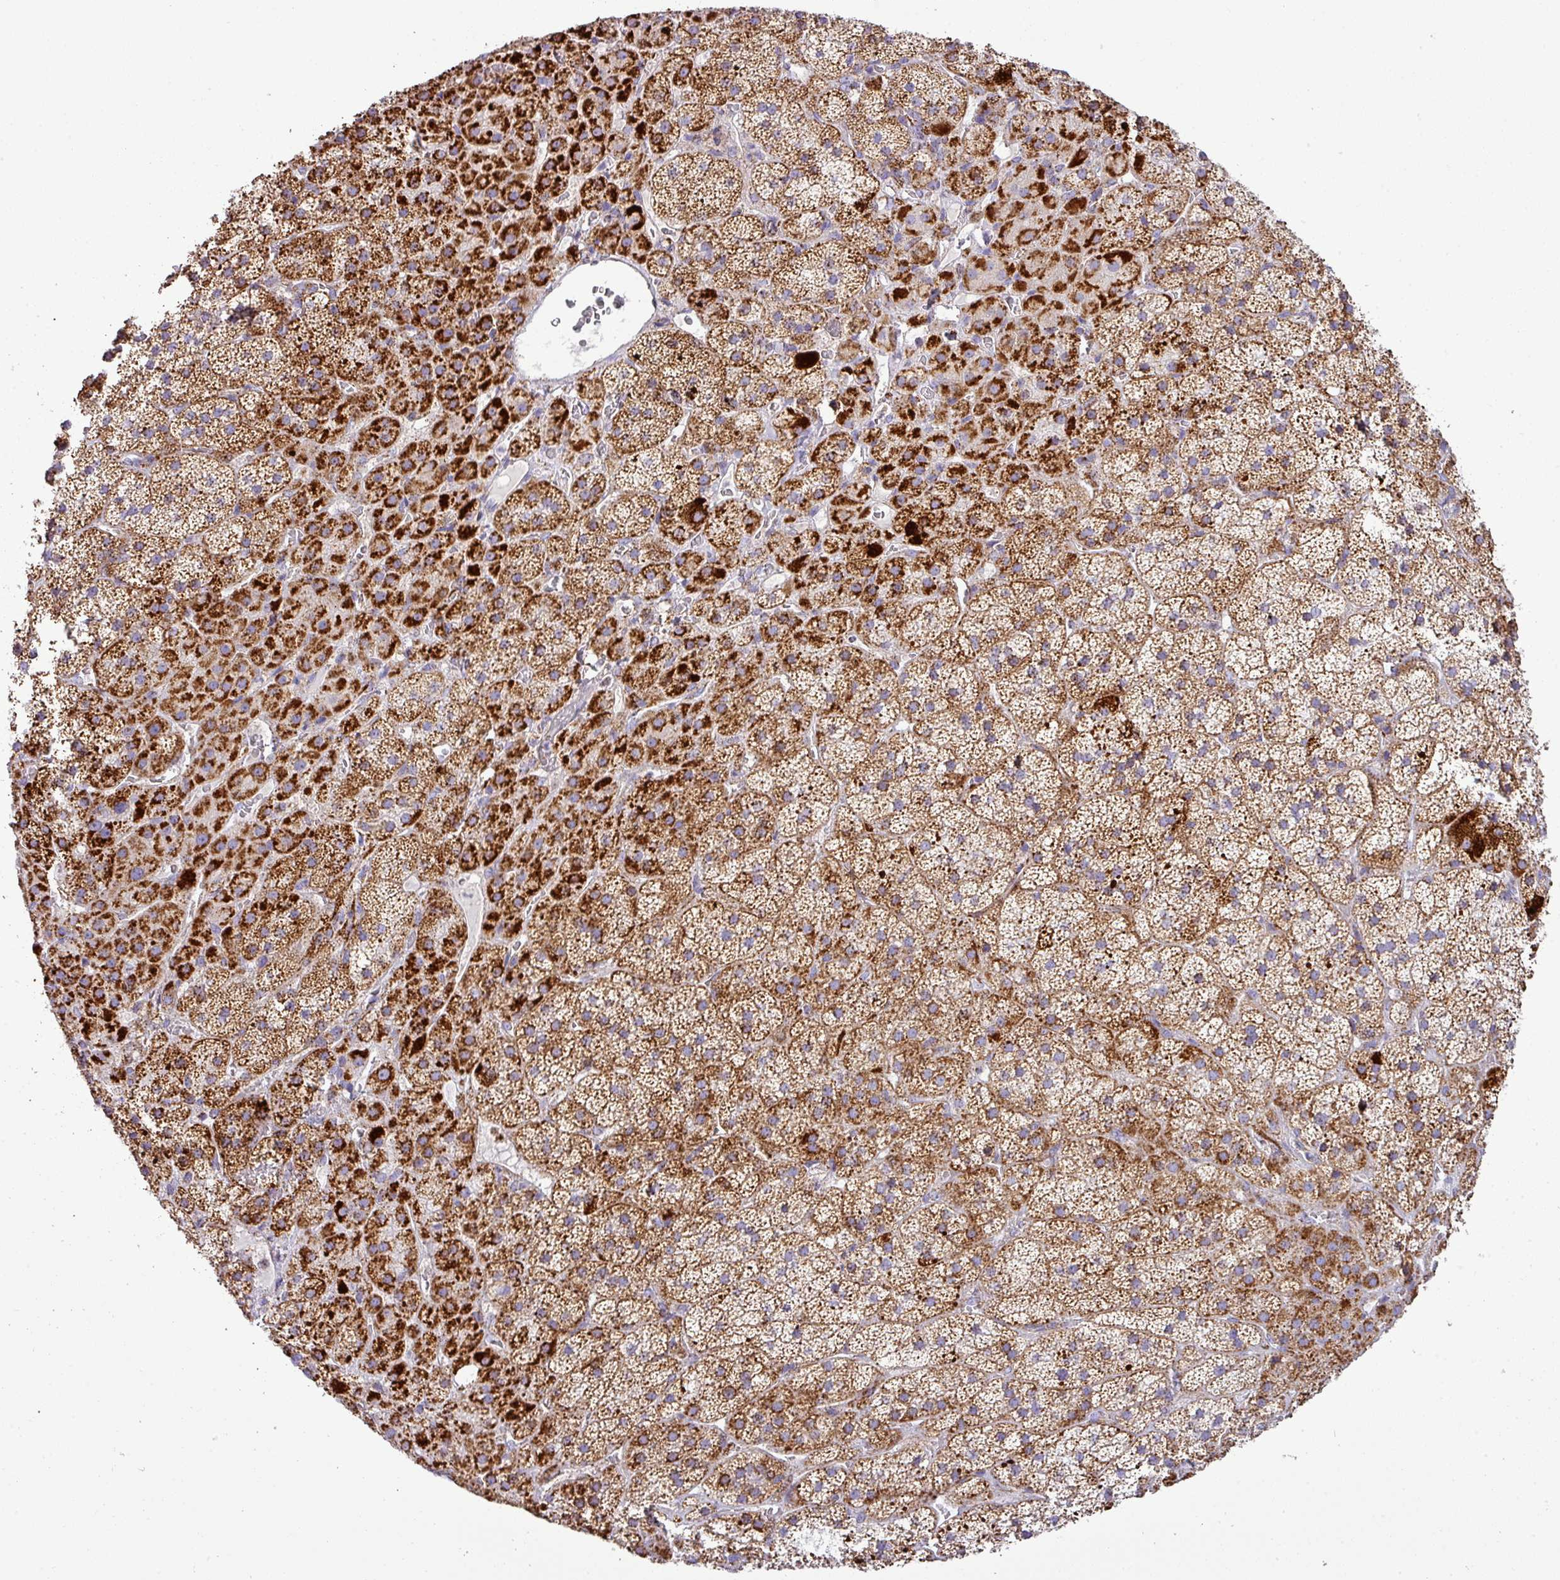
{"staining": {"intensity": "strong", "quantity": ">75%", "location": "cytoplasmic/membranous"}, "tissue": "adrenal gland", "cell_type": "Glandular cells", "image_type": "normal", "snomed": [{"axis": "morphology", "description": "Normal tissue, NOS"}, {"axis": "topography", "description": "Adrenal gland"}], "caption": "Glandular cells show strong cytoplasmic/membranous staining in about >75% of cells in benign adrenal gland. The protein is shown in brown color, while the nuclei are stained blue.", "gene": "ZNF81", "patient": {"sex": "male", "age": 57}}